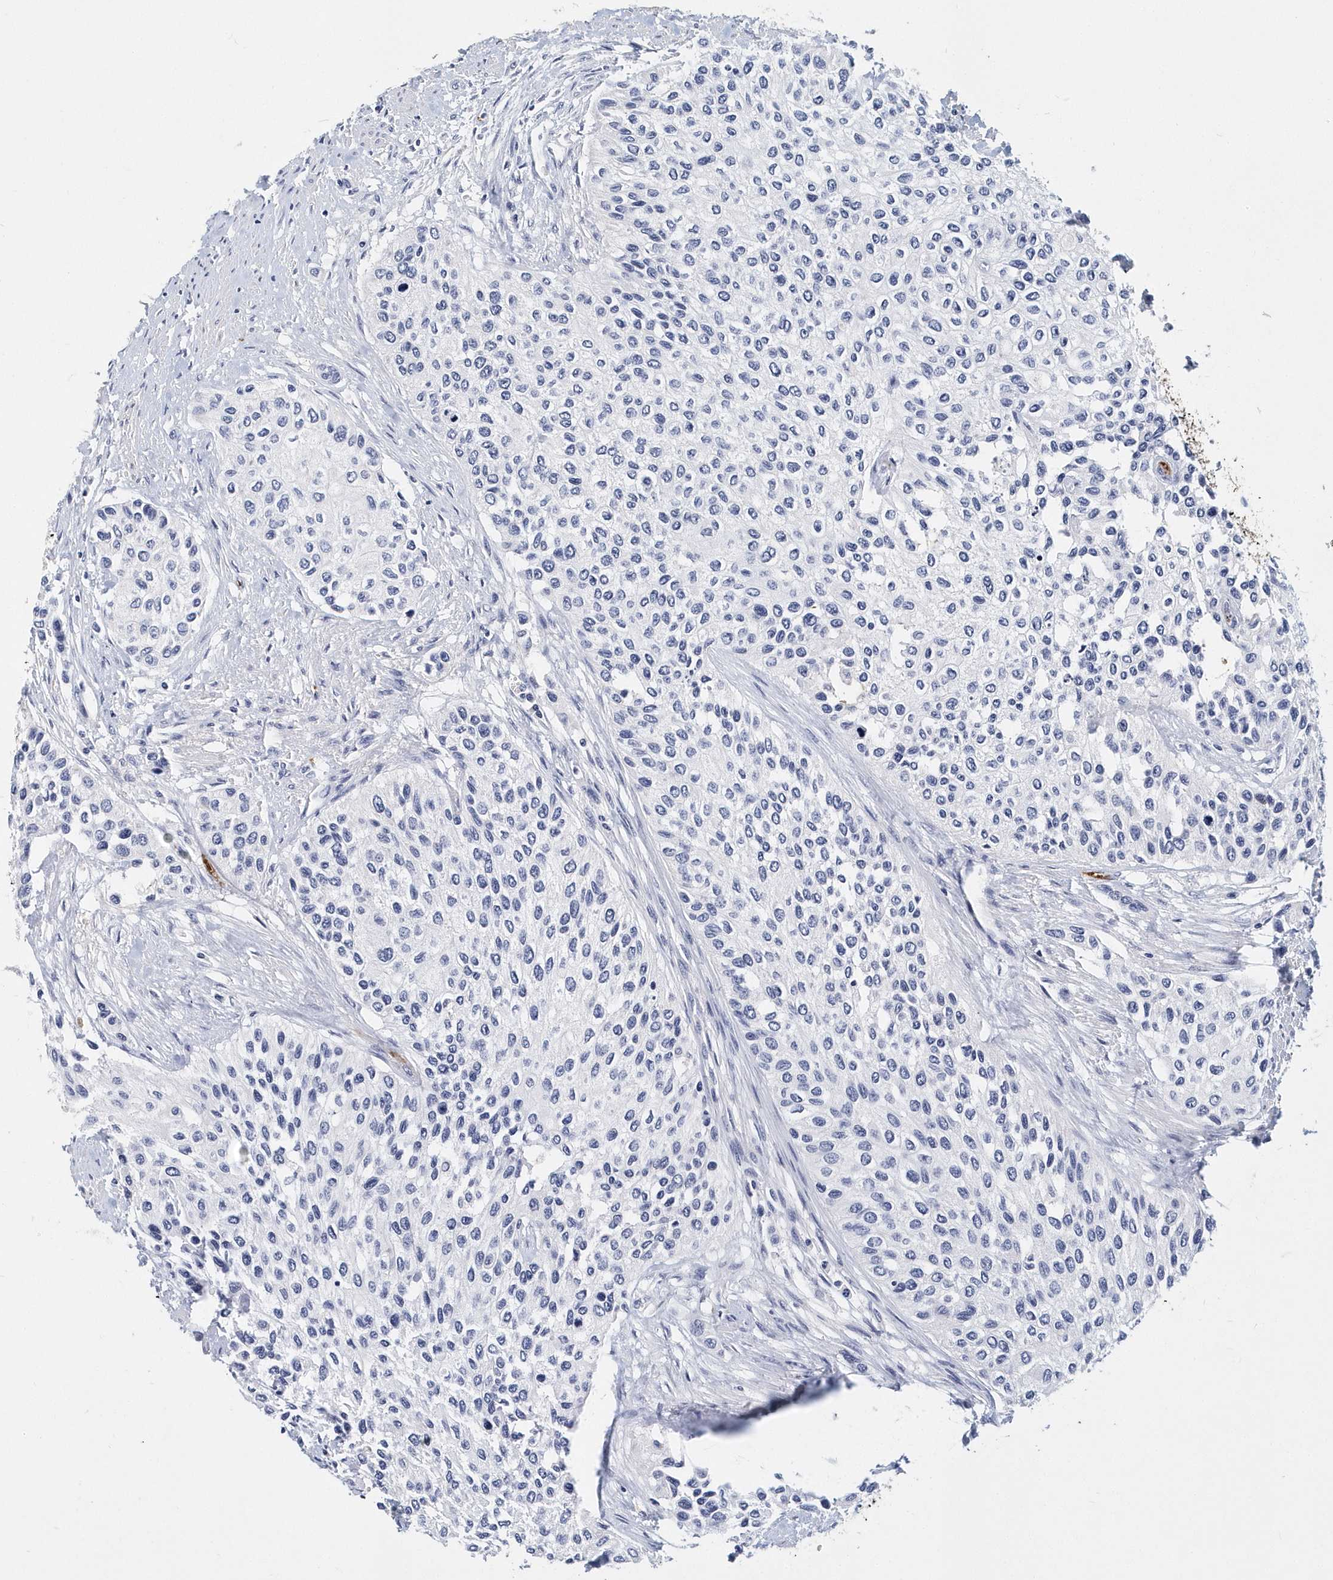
{"staining": {"intensity": "negative", "quantity": "none", "location": "none"}, "tissue": "urothelial cancer", "cell_type": "Tumor cells", "image_type": "cancer", "snomed": [{"axis": "morphology", "description": "Normal tissue, NOS"}, {"axis": "morphology", "description": "Urothelial carcinoma, High grade"}, {"axis": "topography", "description": "Vascular tissue"}, {"axis": "topography", "description": "Urinary bladder"}], "caption": "Immunohistochemical staining of urothelial cancer demonstrates no significant expression in tumor cells.", "gene": "ITGA2B", "patient": {"sex": "female", "age": 56}}